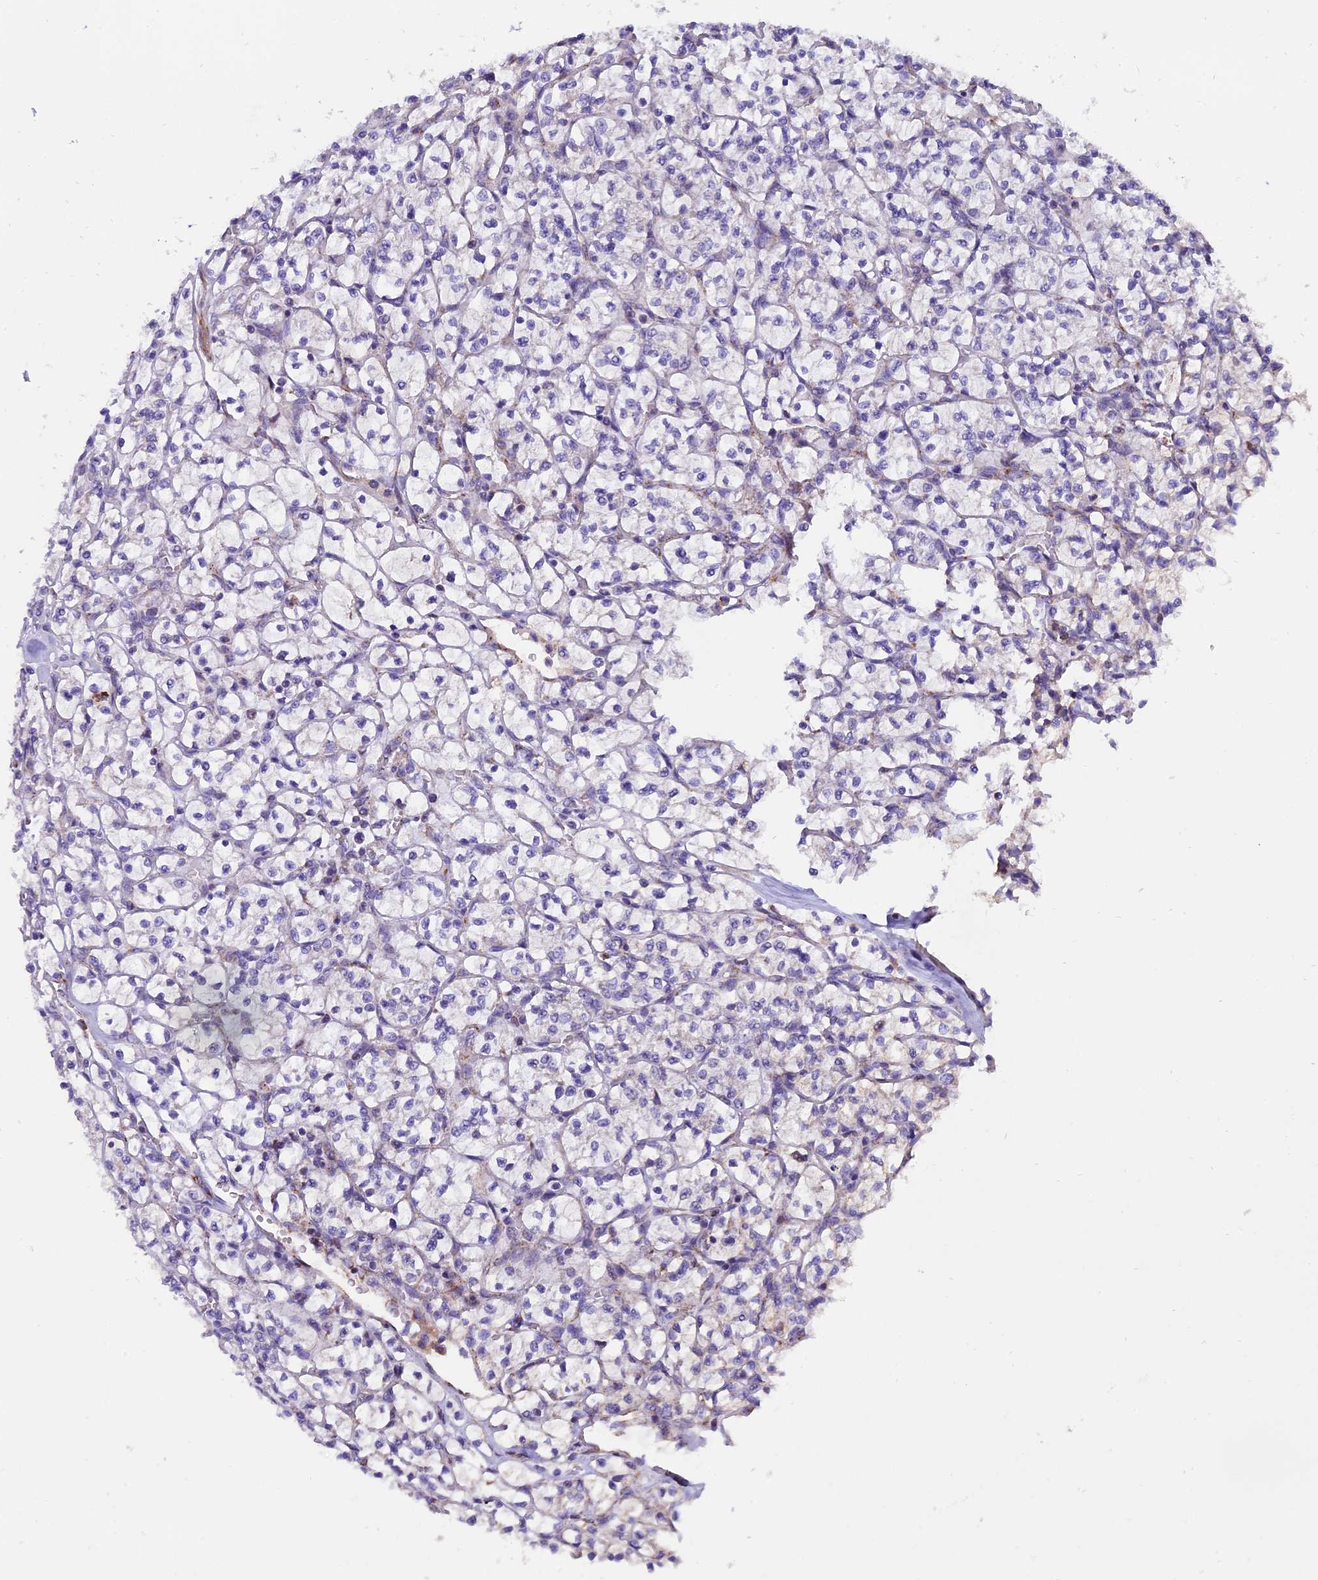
{"staining": {"intensity": "moderate", "quantity": "<25%", "location": "cytoplasmic/membranous"}, "tissue": "renal cancer", "cell_type": "Tumor cells", "image_type": "cancer", "snomed": [{"axis": "morphology", "description": "Adenocarcinoma, NOS"}, {"axis": "topography", "description": "Kidney"}], "caption": "Approximately <25% of tumor cells in human renal cancer exhibit moderate cytoplasmic/membranous protein expression as visualized by brown immunohistochemical staining.", "gene": "MRPS34", "patient": {"sex": "female", "age": 64}}